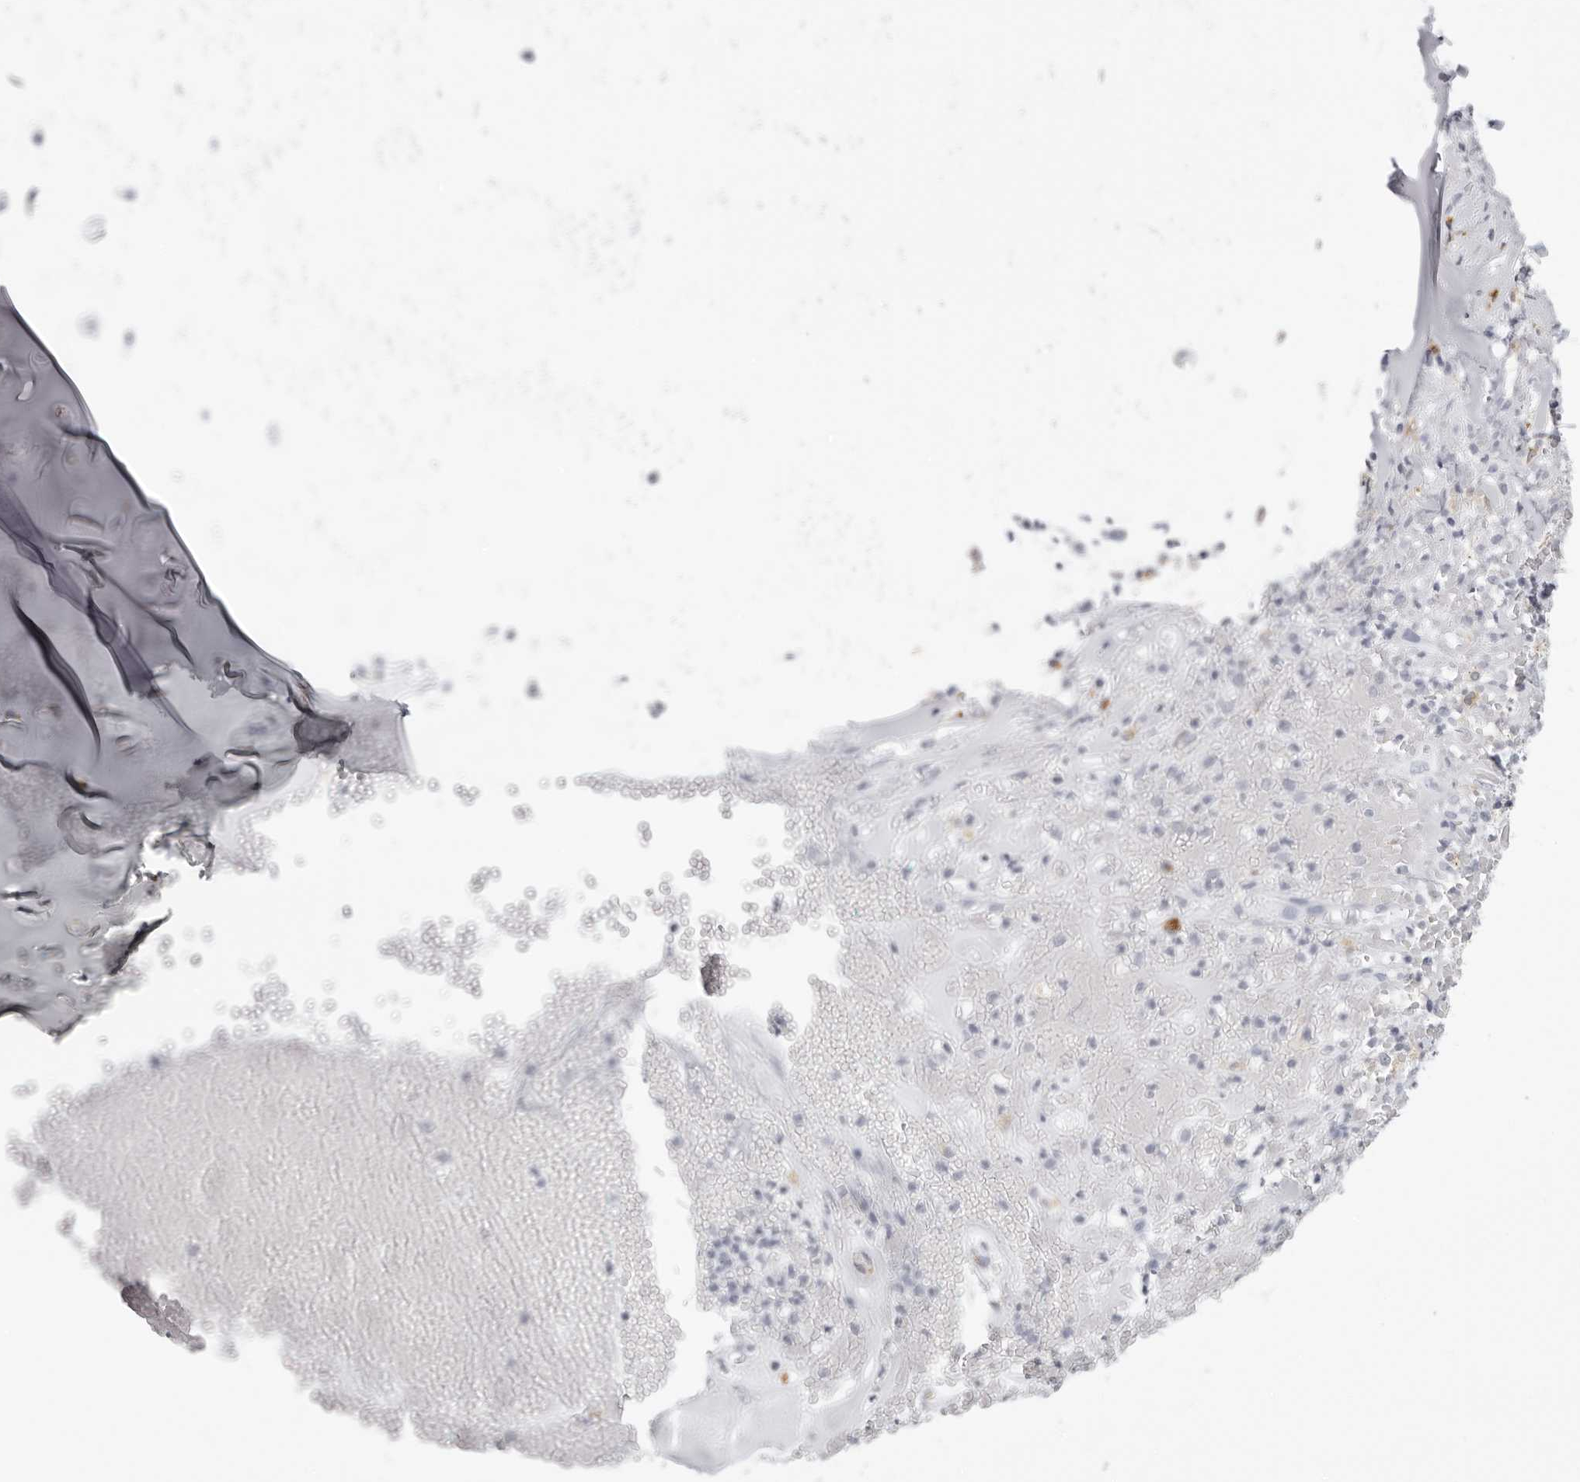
{"staining": {"intensity": "negative", "quantity": "none", "location": "none"}, "tissue": "adipose tissue", "cell_type": "Adipocytes", "image_type": "normal", "snomed": [{"axis": "morphology", "description": "Normal tissue, NOS"}, {"axis": "morphology", "description": "Basal cell carcinoma"}, {"axis": "topography", "description": "Cartilage tissue"}, {"axis": "topography", "description": "Nasopharynx"}, {"axis": "topography", "description": "Oral tissue"}], "caption": "The immunohistochemistry photomicrograph has no significant staining in adipocytes of adipose tissue.", "gene": "IL25", "patient": {"sex": "female", "age": 77}}